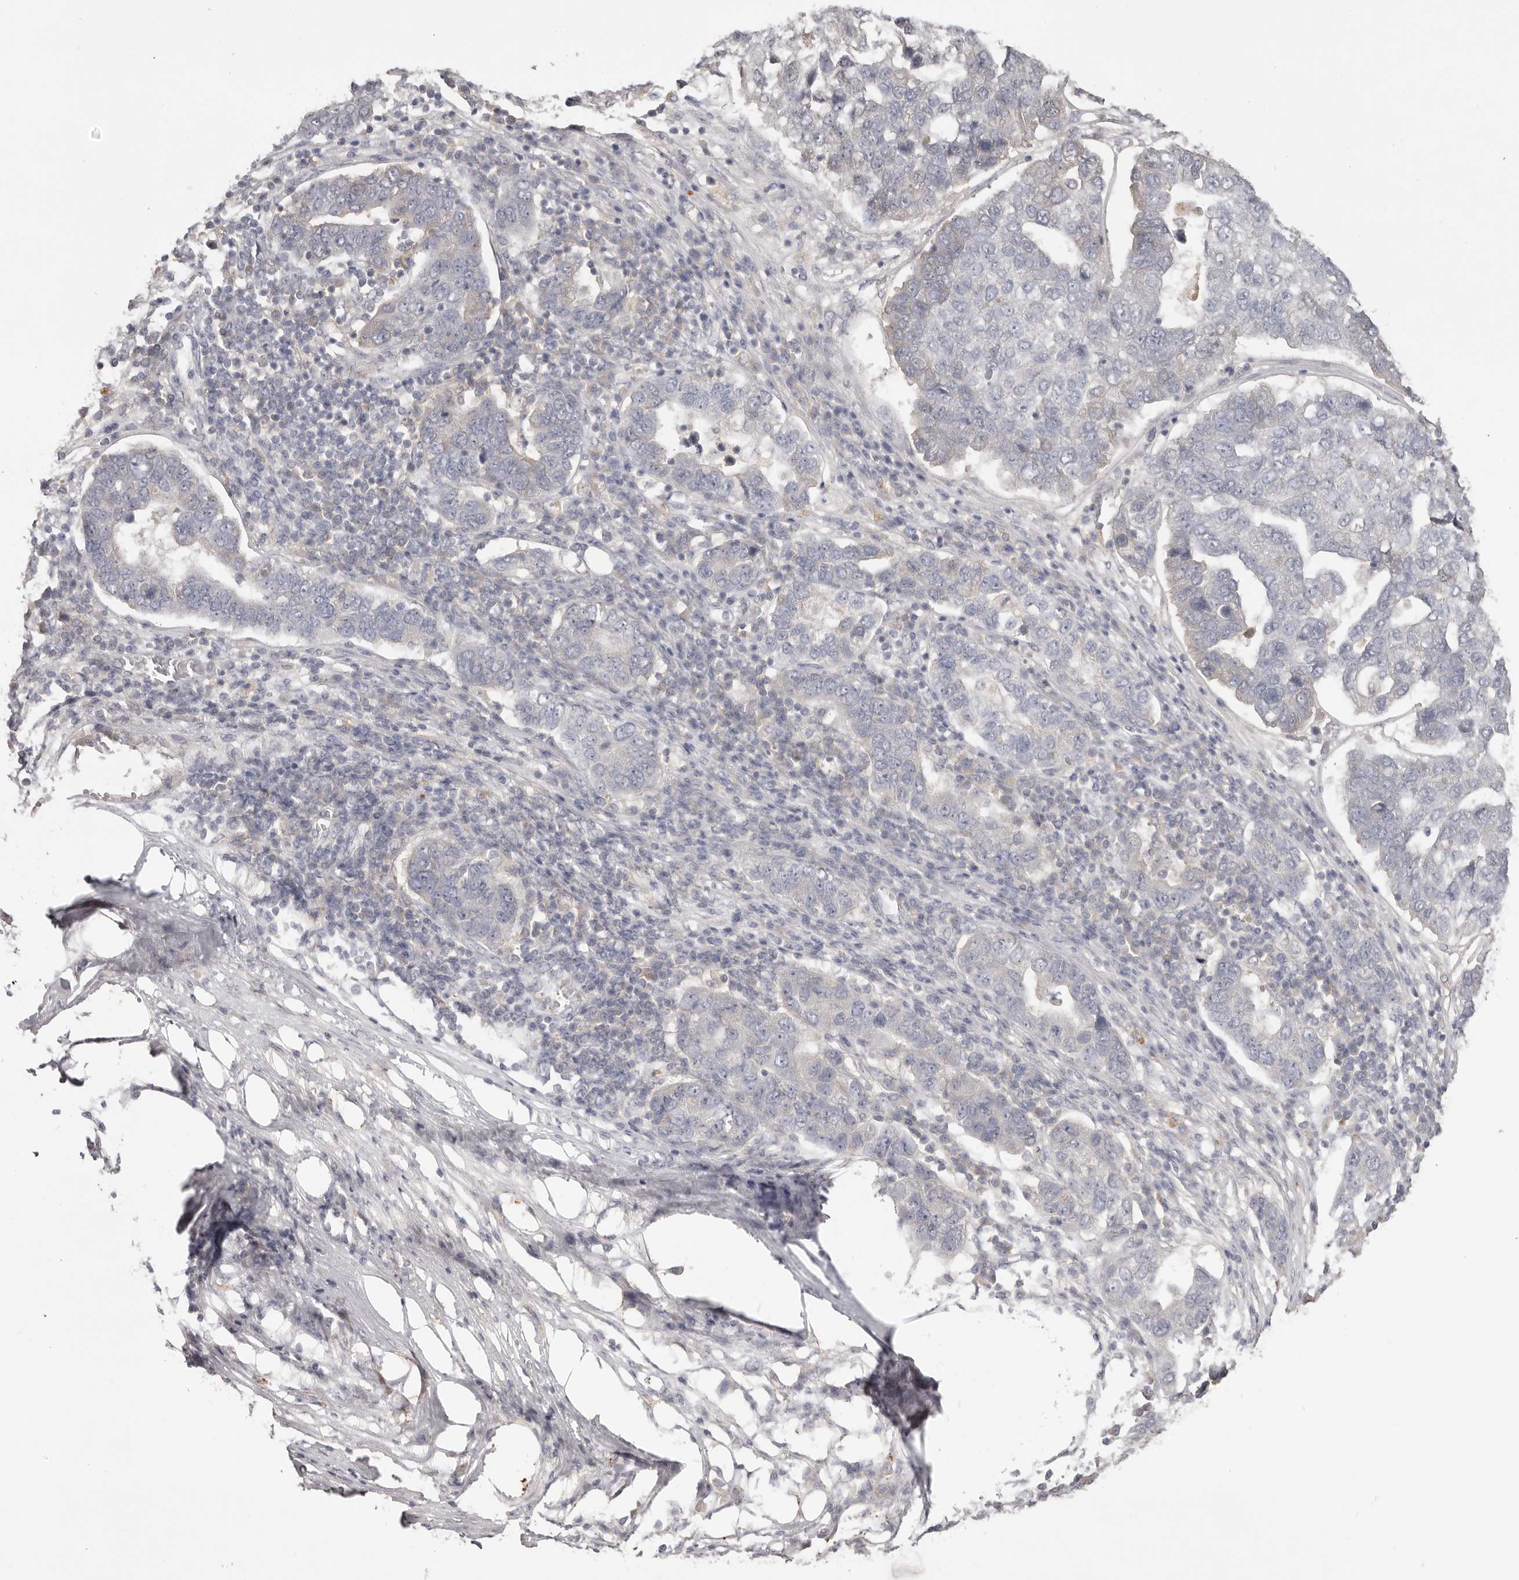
{"staining": {"intensity": "negative", "quantity": "none", "location": "none"}, "tissue": "pancreatic cancer", "cell_type": "Tumor cells", "image_type": "cancer", "snomed": [{"axis": "morphology", "description": "Adenocarcinoma, NOS"}, {"axis": "topography", "description": "Pancreas"}], "caption": "An image of human adenocarcinoma (pancreatic) is negative for staining in tumor cells.", "gene": "SCUBE2", "patient": {"sex": "female", "age": 61}}